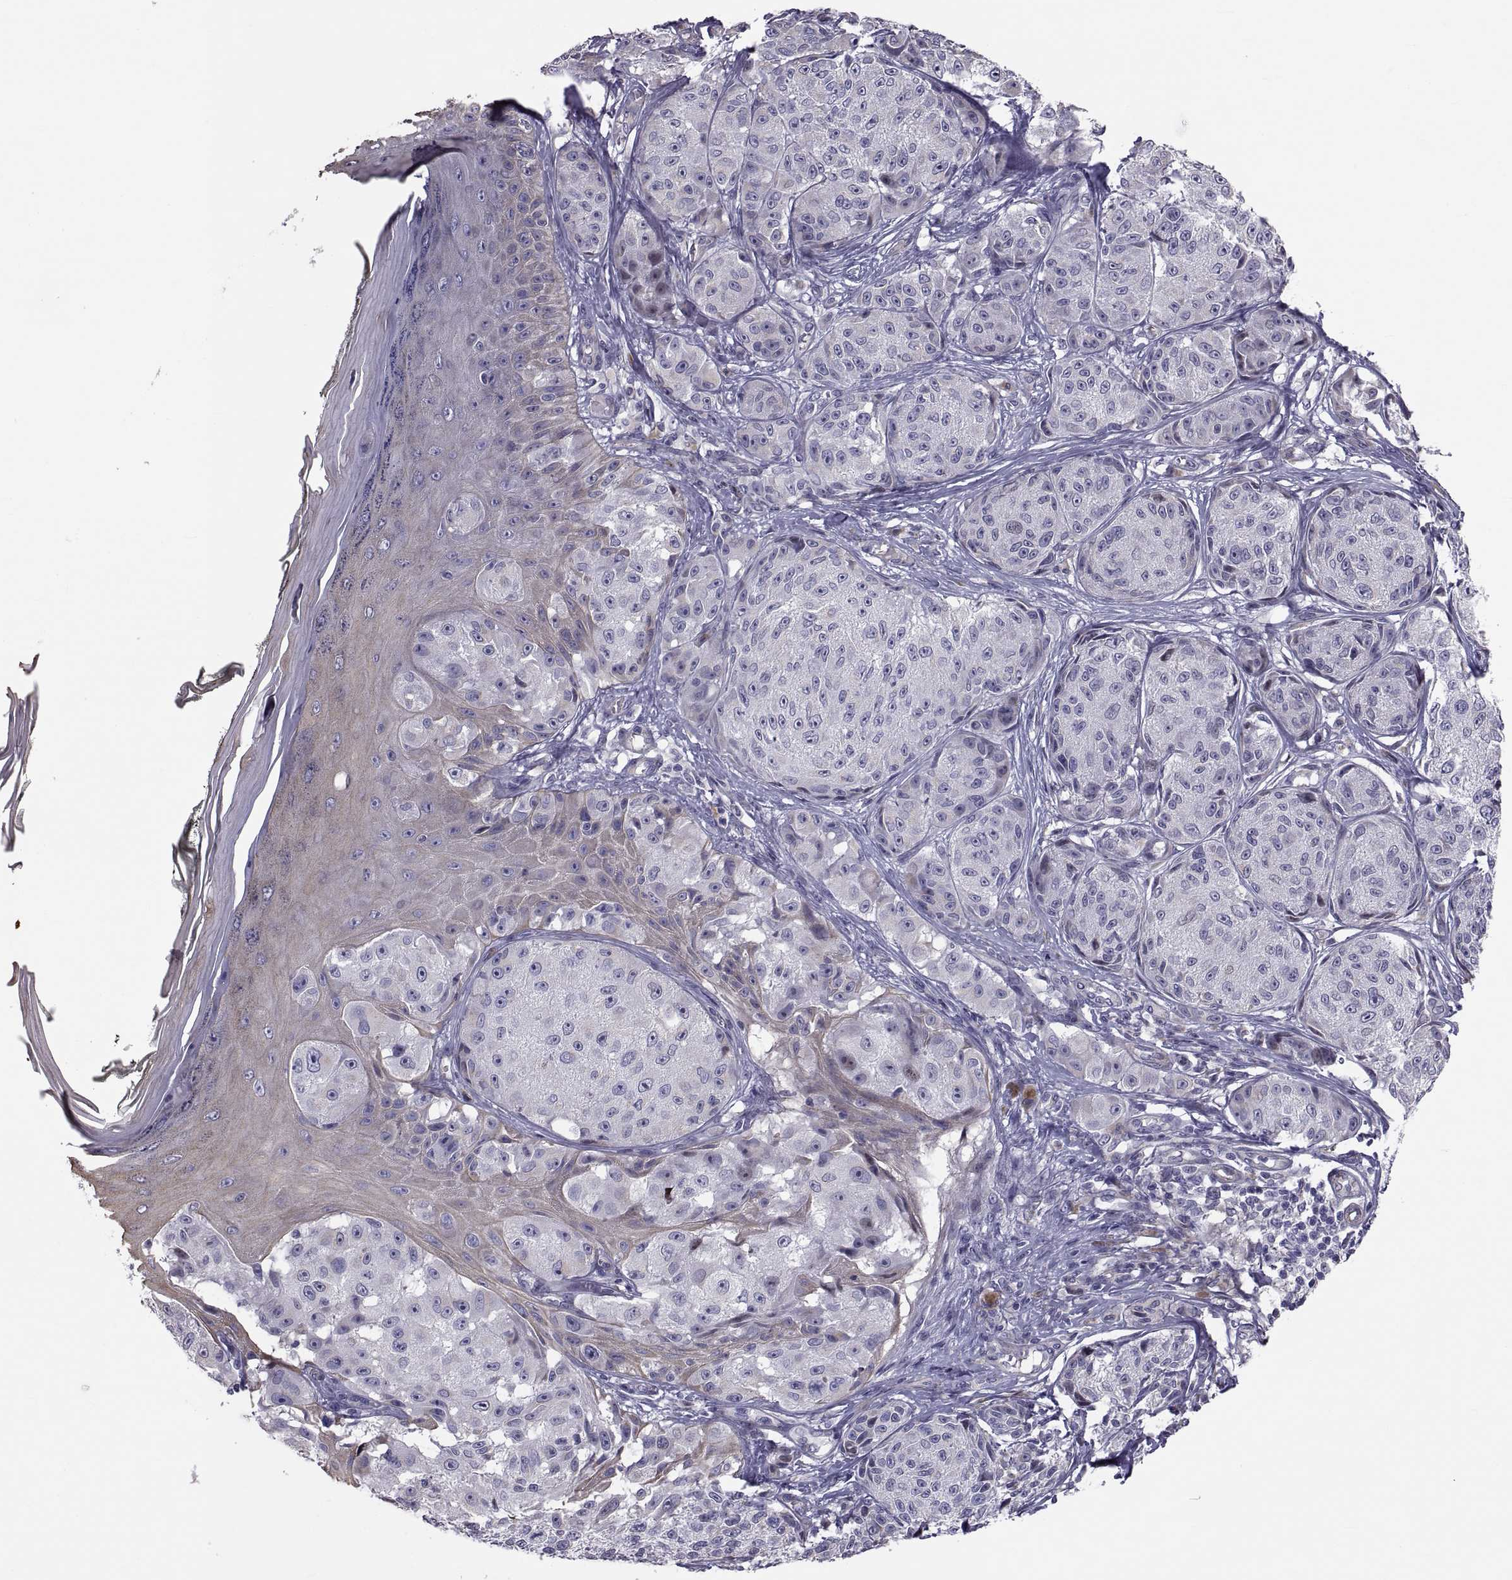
{"staining": {"intensity": "negative", "quantity": "none", "location": "none"}, "tissue": "melanoma", "cell_type": "Tumor cells", "image_type": "cancer", "snomed": [{"axis": "morphology", "description": "Malignant melanoma, NOS"}, {"axis": "topography", "description": "Skin"}], "caption": "Immunohistochemistry (IHC) image of human malignant melanoma stained for a protein (brown), which shows no staining in tumor cells.", "gene": "ANO1", "patient": {"sex": "male", "age": 61}}